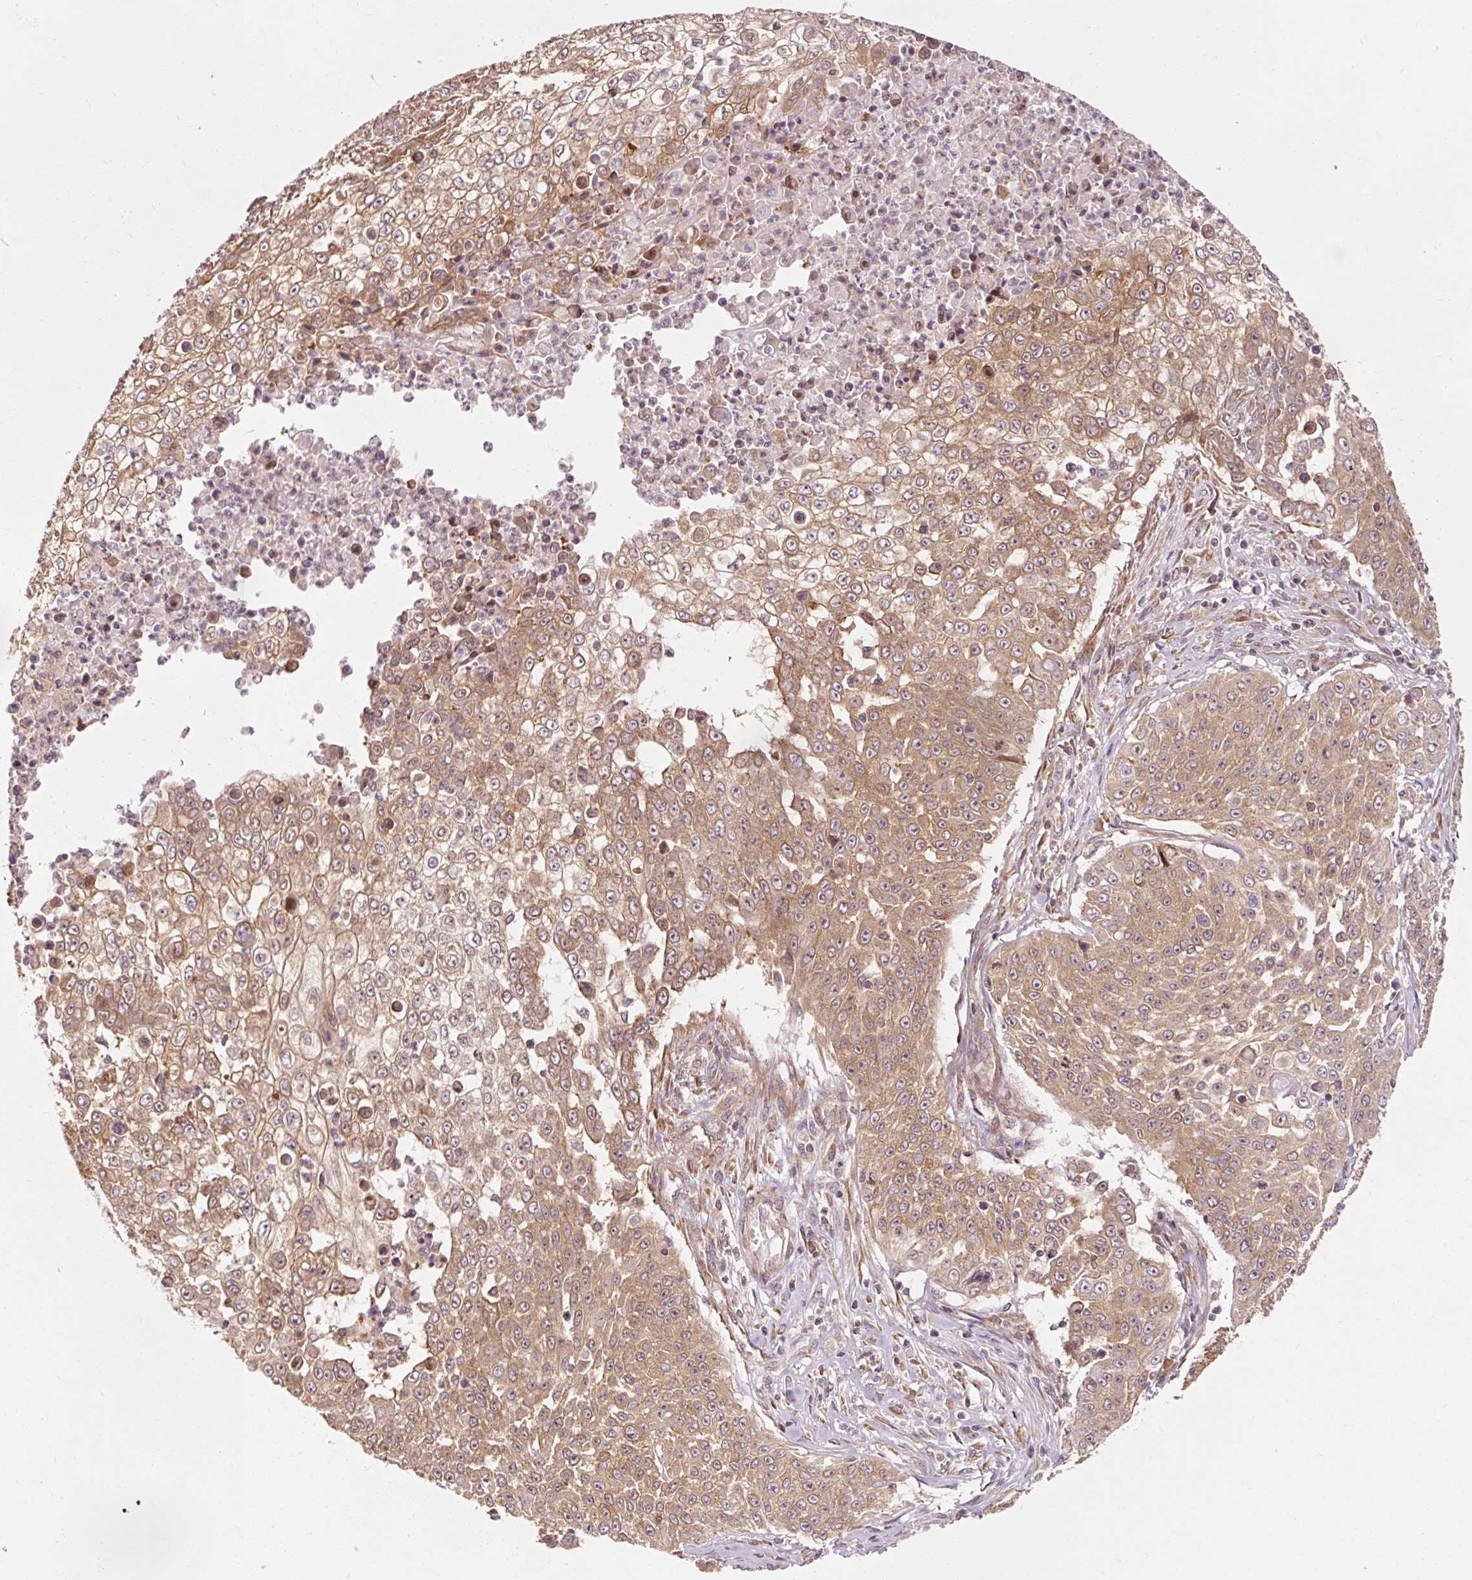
{"staining": {"intensity": "moderate", "quantity": ">75%", "location": "cytoplasmic/membranous"}, "tissue": "skin cancer", "cell_type": "Tumor cells", "image_type": "cancer", "snomed": [{"axis": "morphology", "description": "Squamous cell carcinoma, NOS"}, {"axis": "topography", "description": "Skin"}], "caption": "An image showing moderate cytoplasmic/membranous positivity in approximately >75% of tumor cells in skin cancer (squamous cell carcinoma), as visualized by brown immunohistochemical staining.", "gene": "PDAP1", "patient": {"sex": "male", "age": 24}}